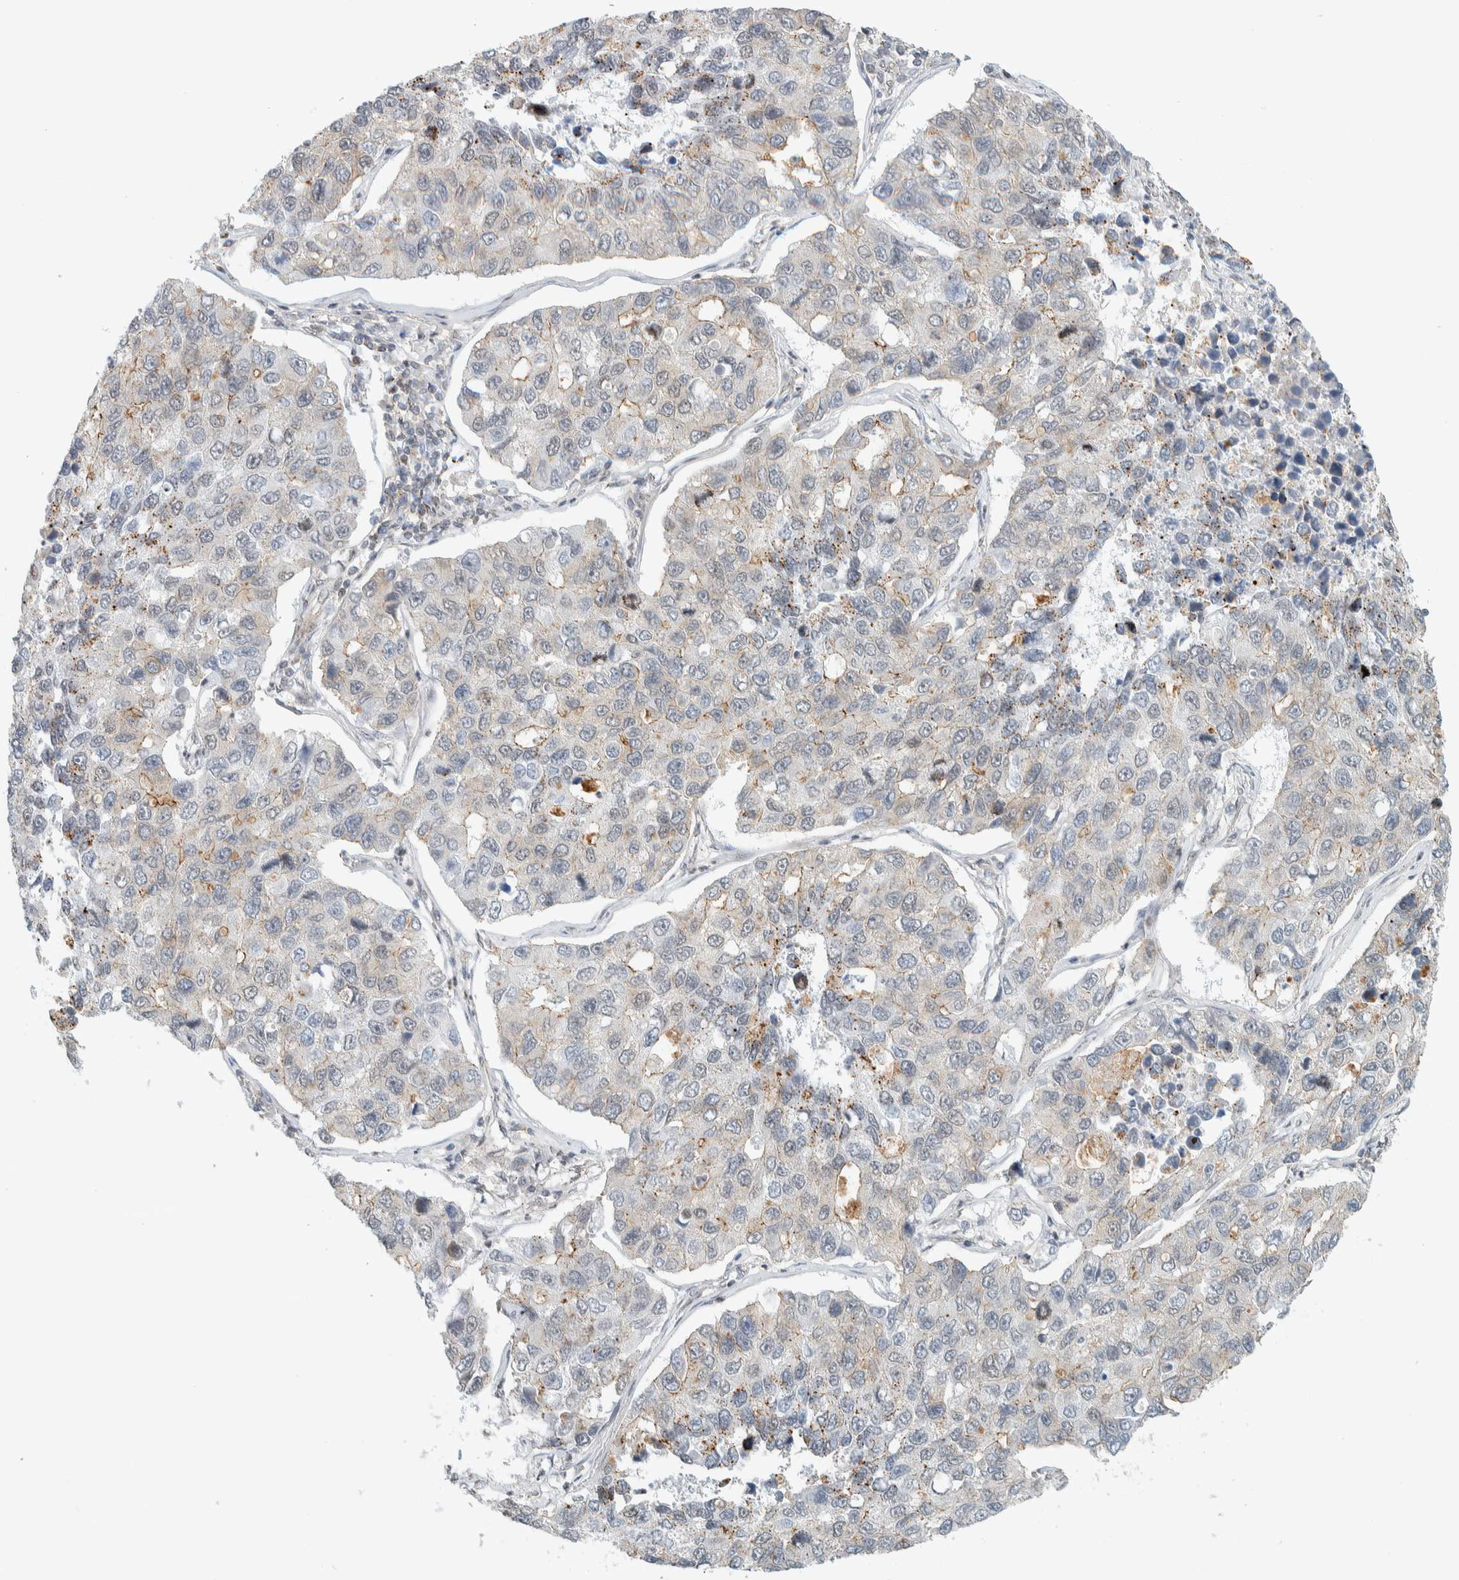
{"staining": {"intensity": "weak", "quantity": "<25%", "location": "cytoplasmic/membranous"}, "tissue": "lung cancer", "cell_type": "Tumor cells", "image_type": "cancer", "snomed": [{"axis": "morphology", "description": "Adenocarcinoma, NOS"}, {"axis": "topography", "description": "Lung"}], "caption": "A histopathology image of lung cancer (adenocarcinoma) stained for a protein displays no brown staining in tumor cells.", "gene": "TFE3", "patient": {"sex": "male", "age": 64}}